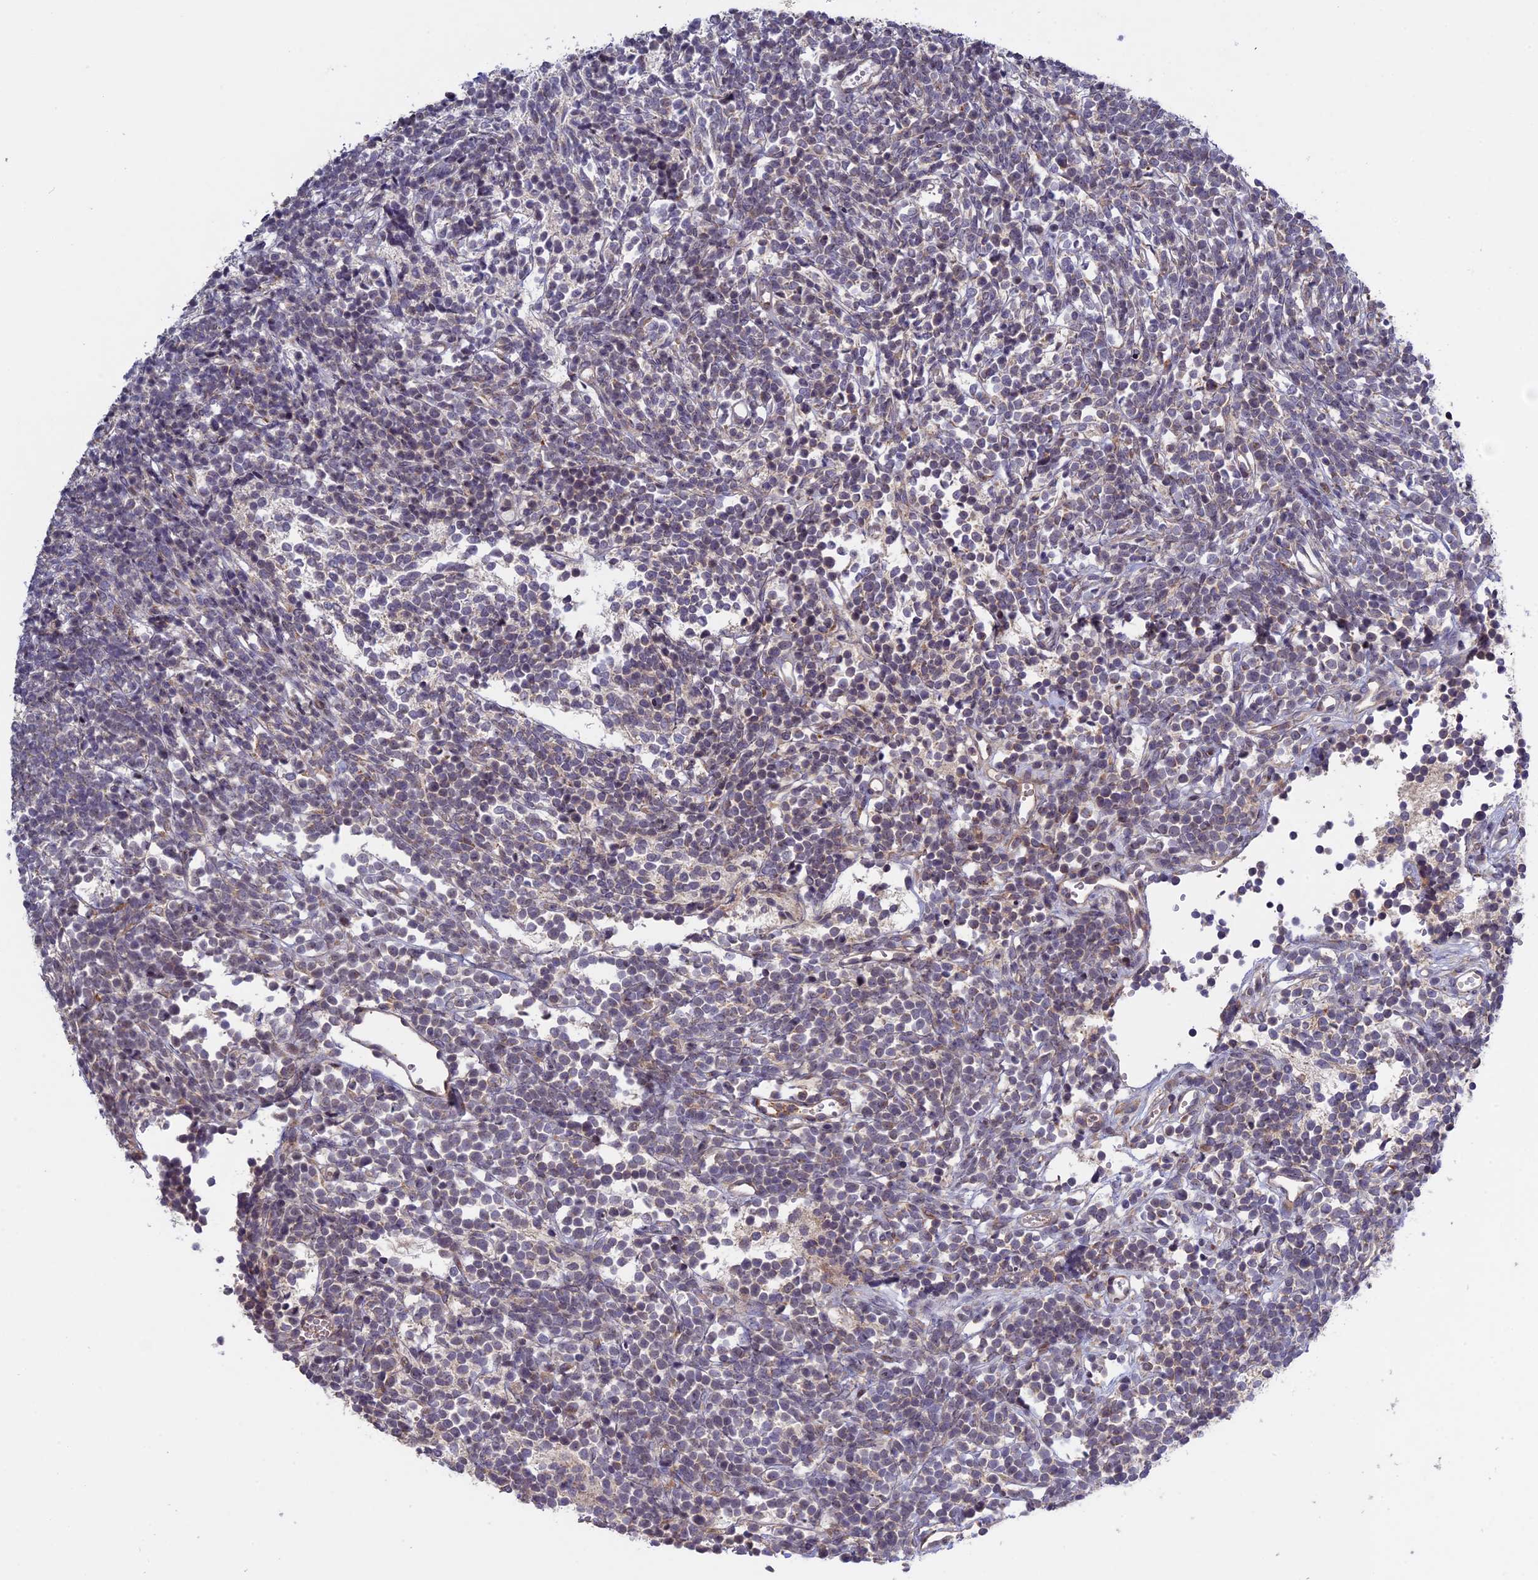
{"staining": {"intensity": "negative", "quantity": "none", "location": "none"}, "tissue": "glioma", "cell_type": "Tumor cells", "image_type": "cancer", "snomed": [{"axis": "morphology", "description": "Glioma, malignant, Low grade"}, {"axis": "topography", "description": "Brain"}], "caption": "A high-resolution photomicrograph shows immunohistochemistry staining of malignant low-grade glioma, which displays no significant staining in tumor cells. (Brightfield microscopy of DAB (3,3'-diaminobenzidine) IHC at high magnification).", "gene": "FERMT1", "patient": {"sex": "female", "age": 1}}